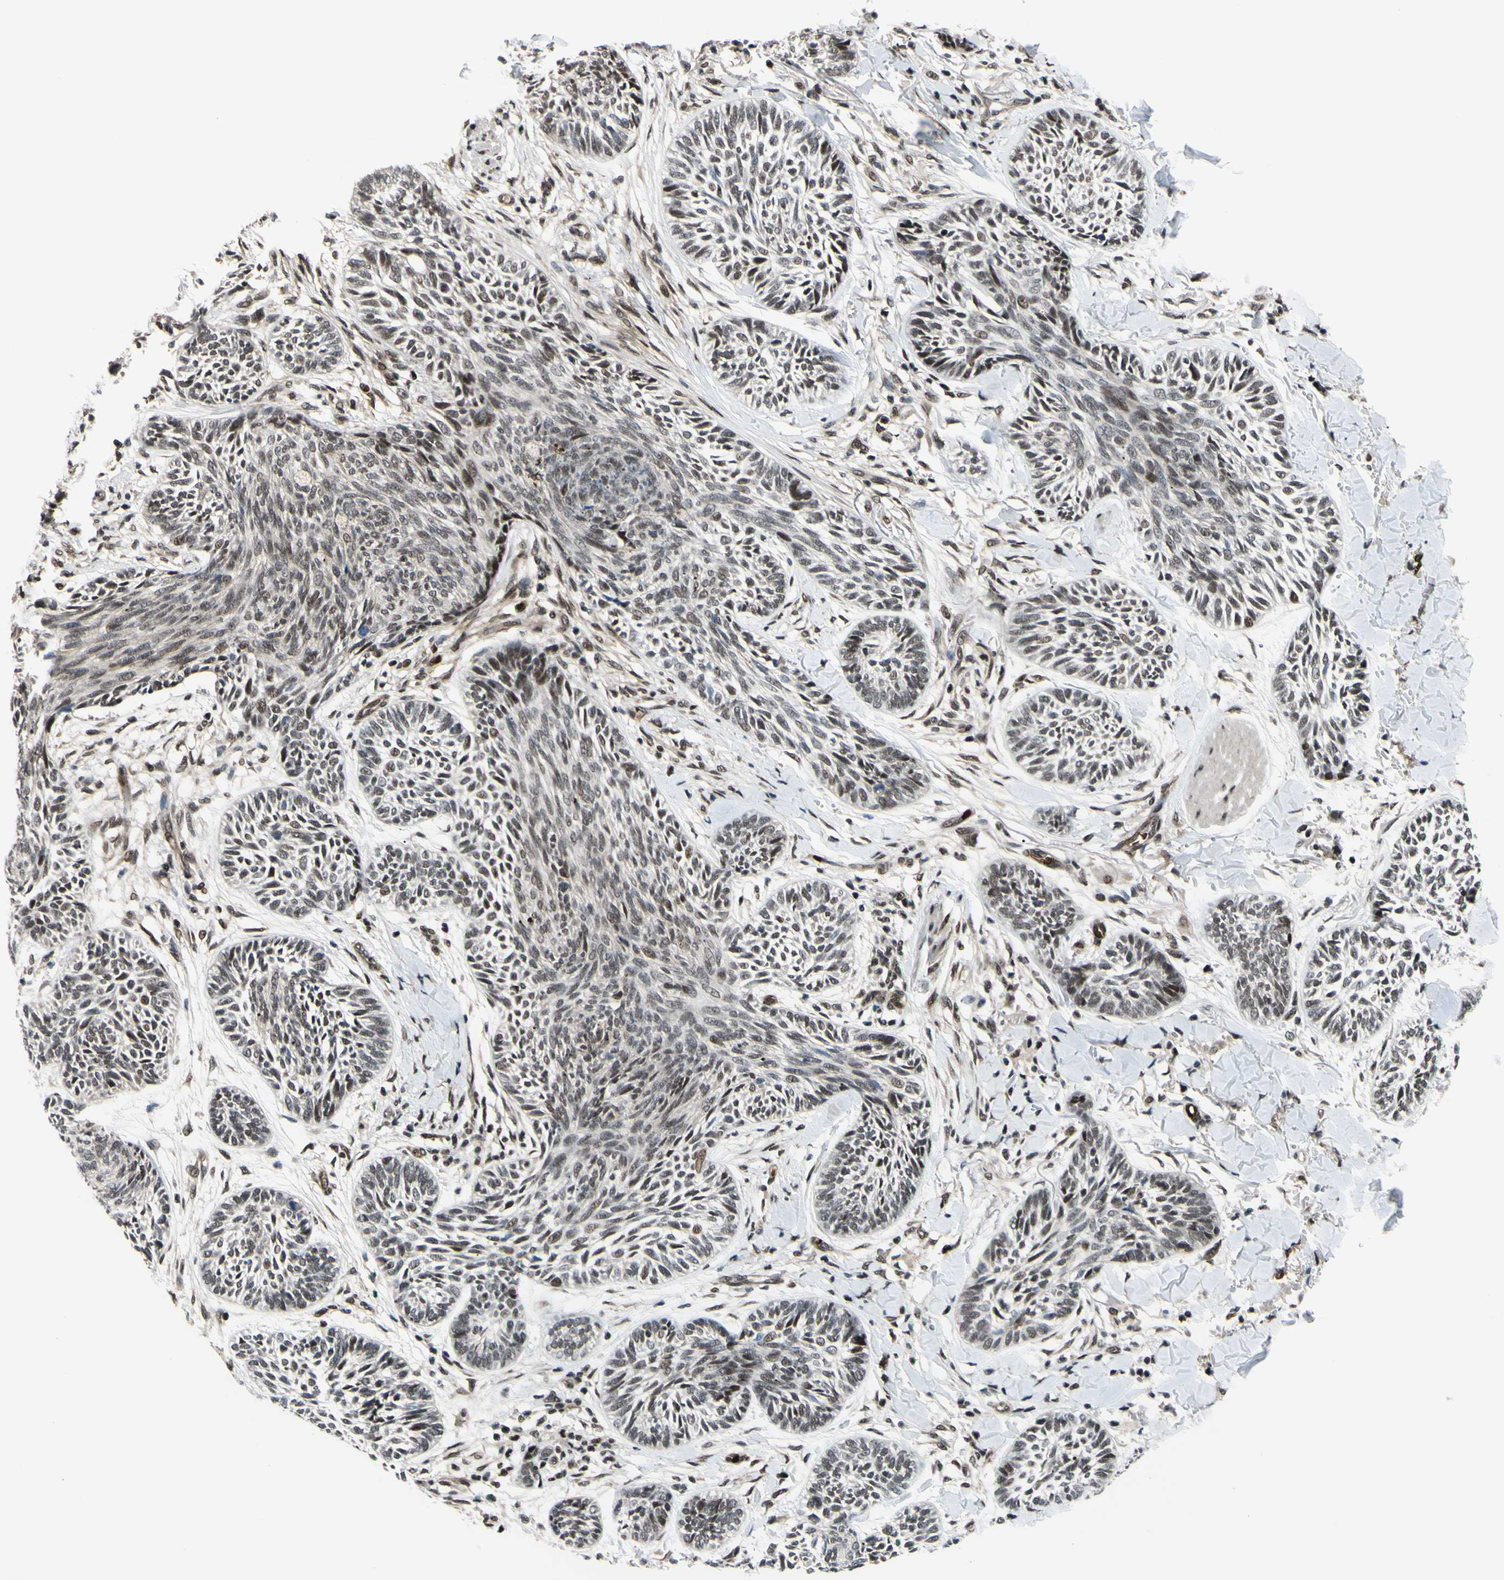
{"staining": {"intensity": "moderate", "quantity": ">75%", "location": "nuclear"}, "tissue": "skin cancer", "cell_type": "Tumor cells", "image_type": "cancer", "snomed": [{"axis": "morphology", "description": "Papilloma, NOS"}, {"axis": "morphology", "description": "Basal cell carcinoma"}, {"axis": "topography", "description": "Skin"}], "caption": "An image of human skin cancer (basal cell carcinoma) stained for a protein exhibits moderate nuclear brown staining in tumor cells.", "gene": "THAP12", "patient": {"sex": "male", "age": 87}}